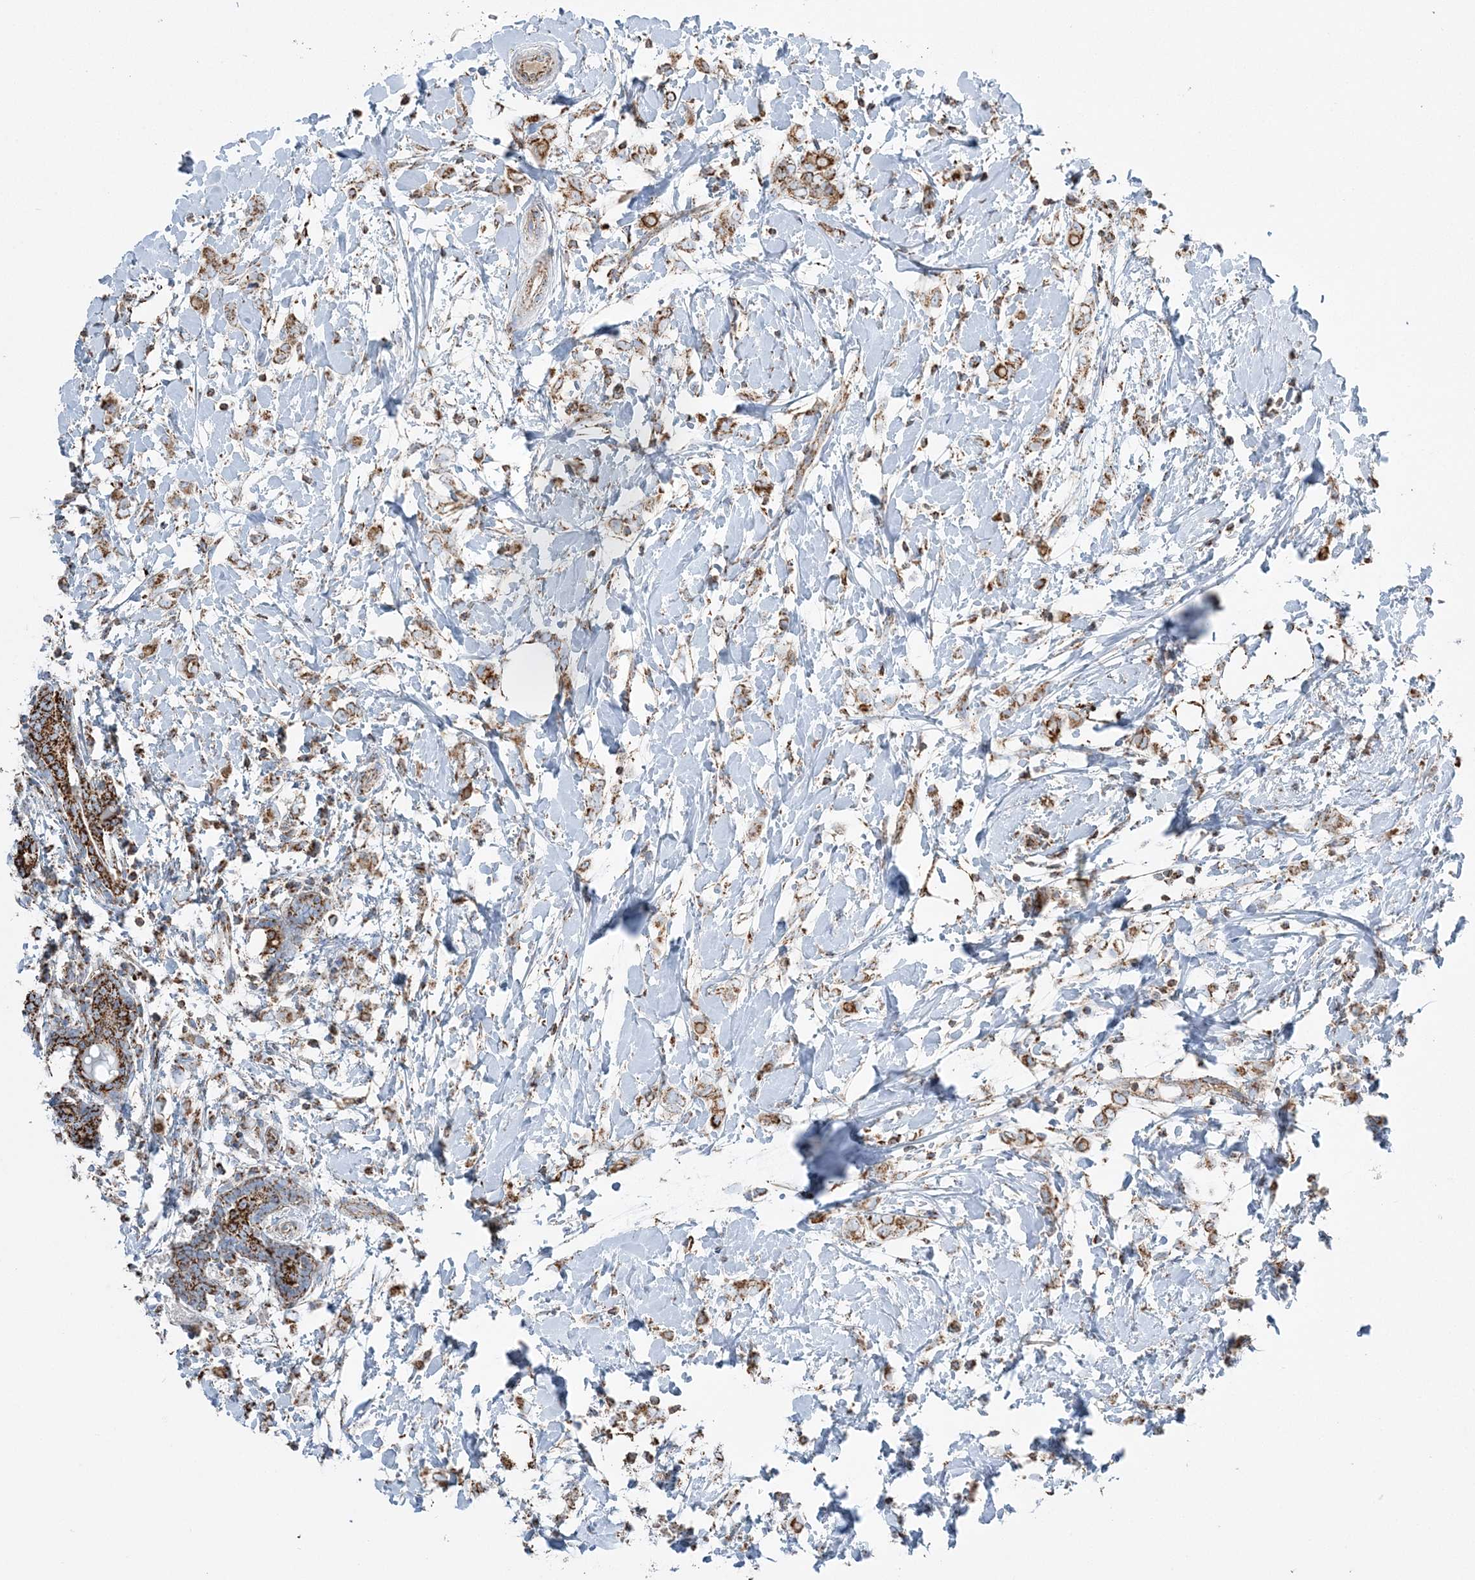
{"staining": {"intensity": "moderate", "quantity": ">75%", "location": "cytoplasmic/membranous"}, "tissue": "breast cancer", "cell_type": "Tumor cells", "image_type": "cancer", "snomed": [{"axis": "morphology", "description": "Normal tissue, NOS"}, {"axis": "morphology", "description": "Lobular carcinoma"}, {"axis": "topography", "description": "Breast"}], "caption": "This photomicrograph reveals lobular carcinoma (breast) stained with immunohistochemistry (IHC) to label a protein in brown. The cytoplasmic/membranous of tumor cells show moderate positivity for the protein. Nuclei are counter-stained blue.", "gene": "RAB11FIP3", "patient": {"sex": "female", "age": 47}}